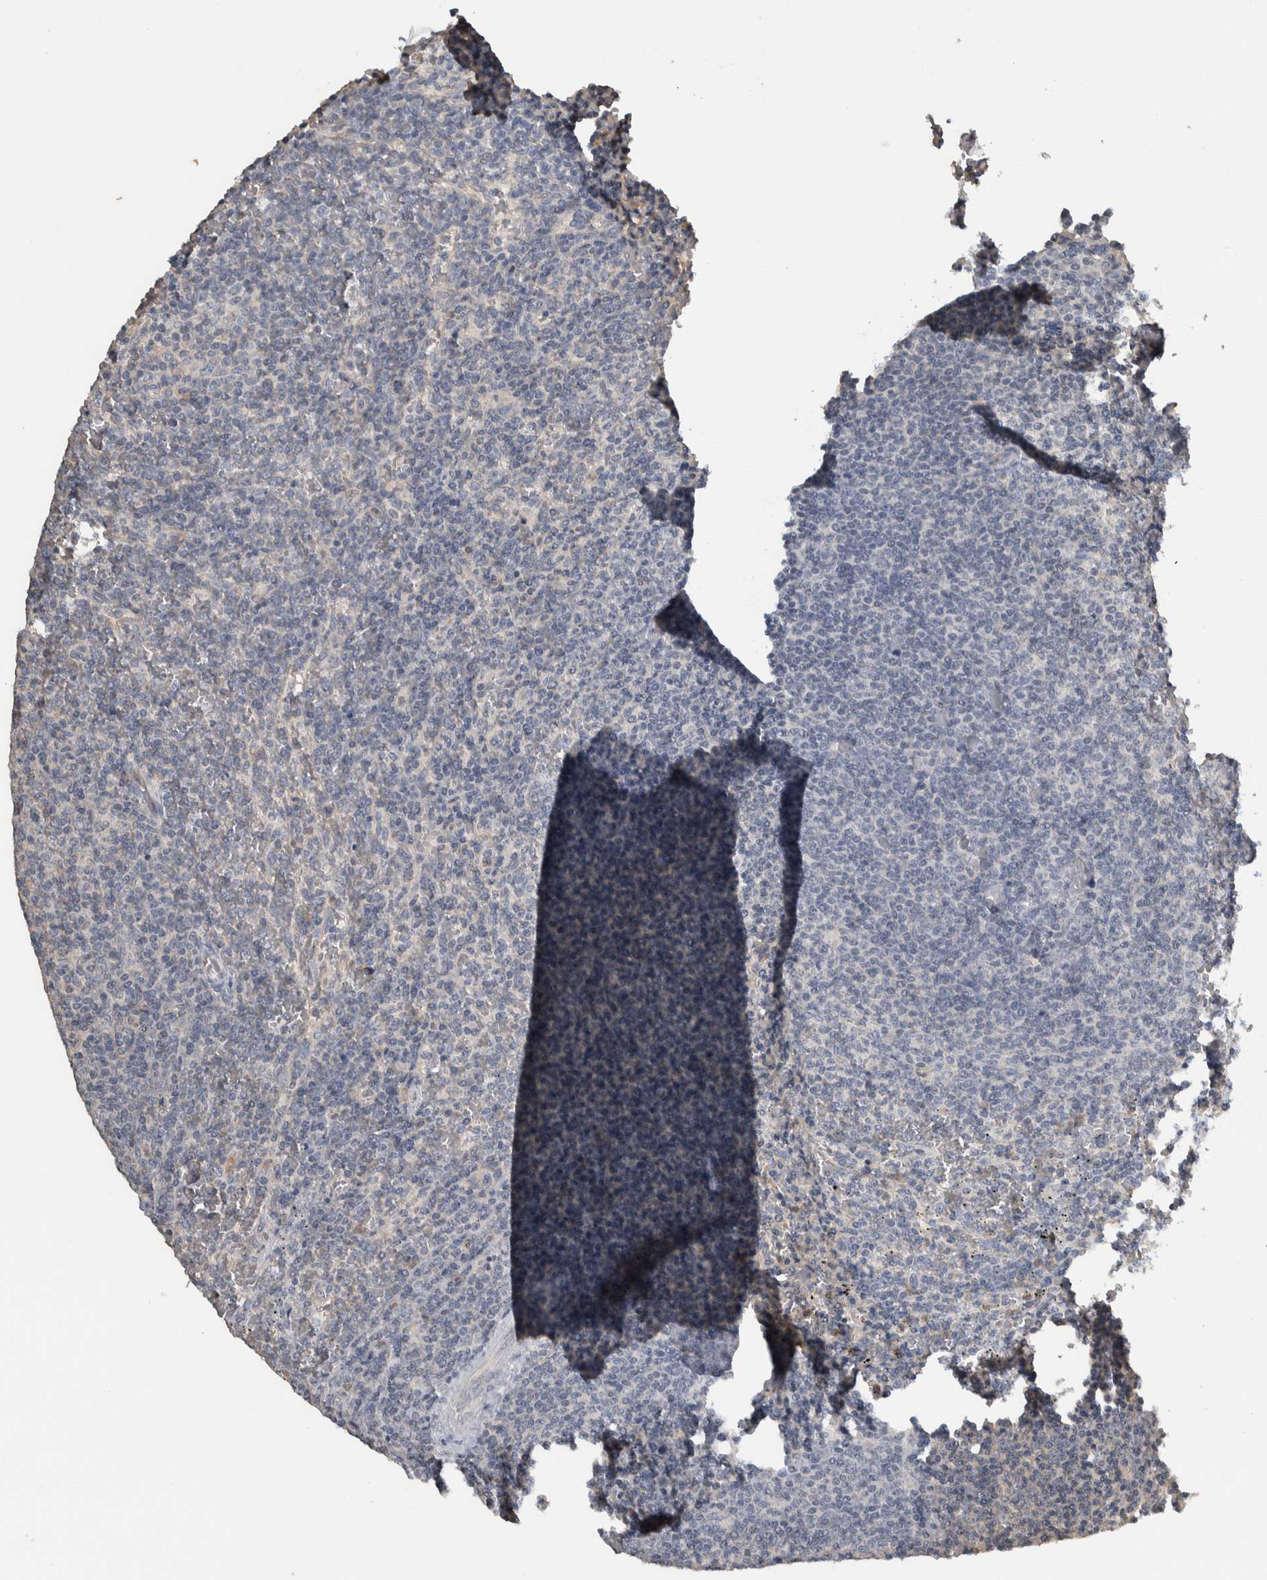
{"staining": {"intensity": "negative", "quantity": "none", "location": "none"}, "tissue": "lymphoma", "cell_type": "Tumor cells", "image_type": "cancer", "snomed": [{"axis": "morphology", "description": "Malignant lymphoma, non-Hodgkin's type, Low grade"}, {"axis": "topography", "description": "Spleen"}], "caption": "Human lymphoma stained for a protein using IHC exhibits no expression in tumor cells.", "gene": "EIF3H", "patient": {"sex": "female", "age": 50}}